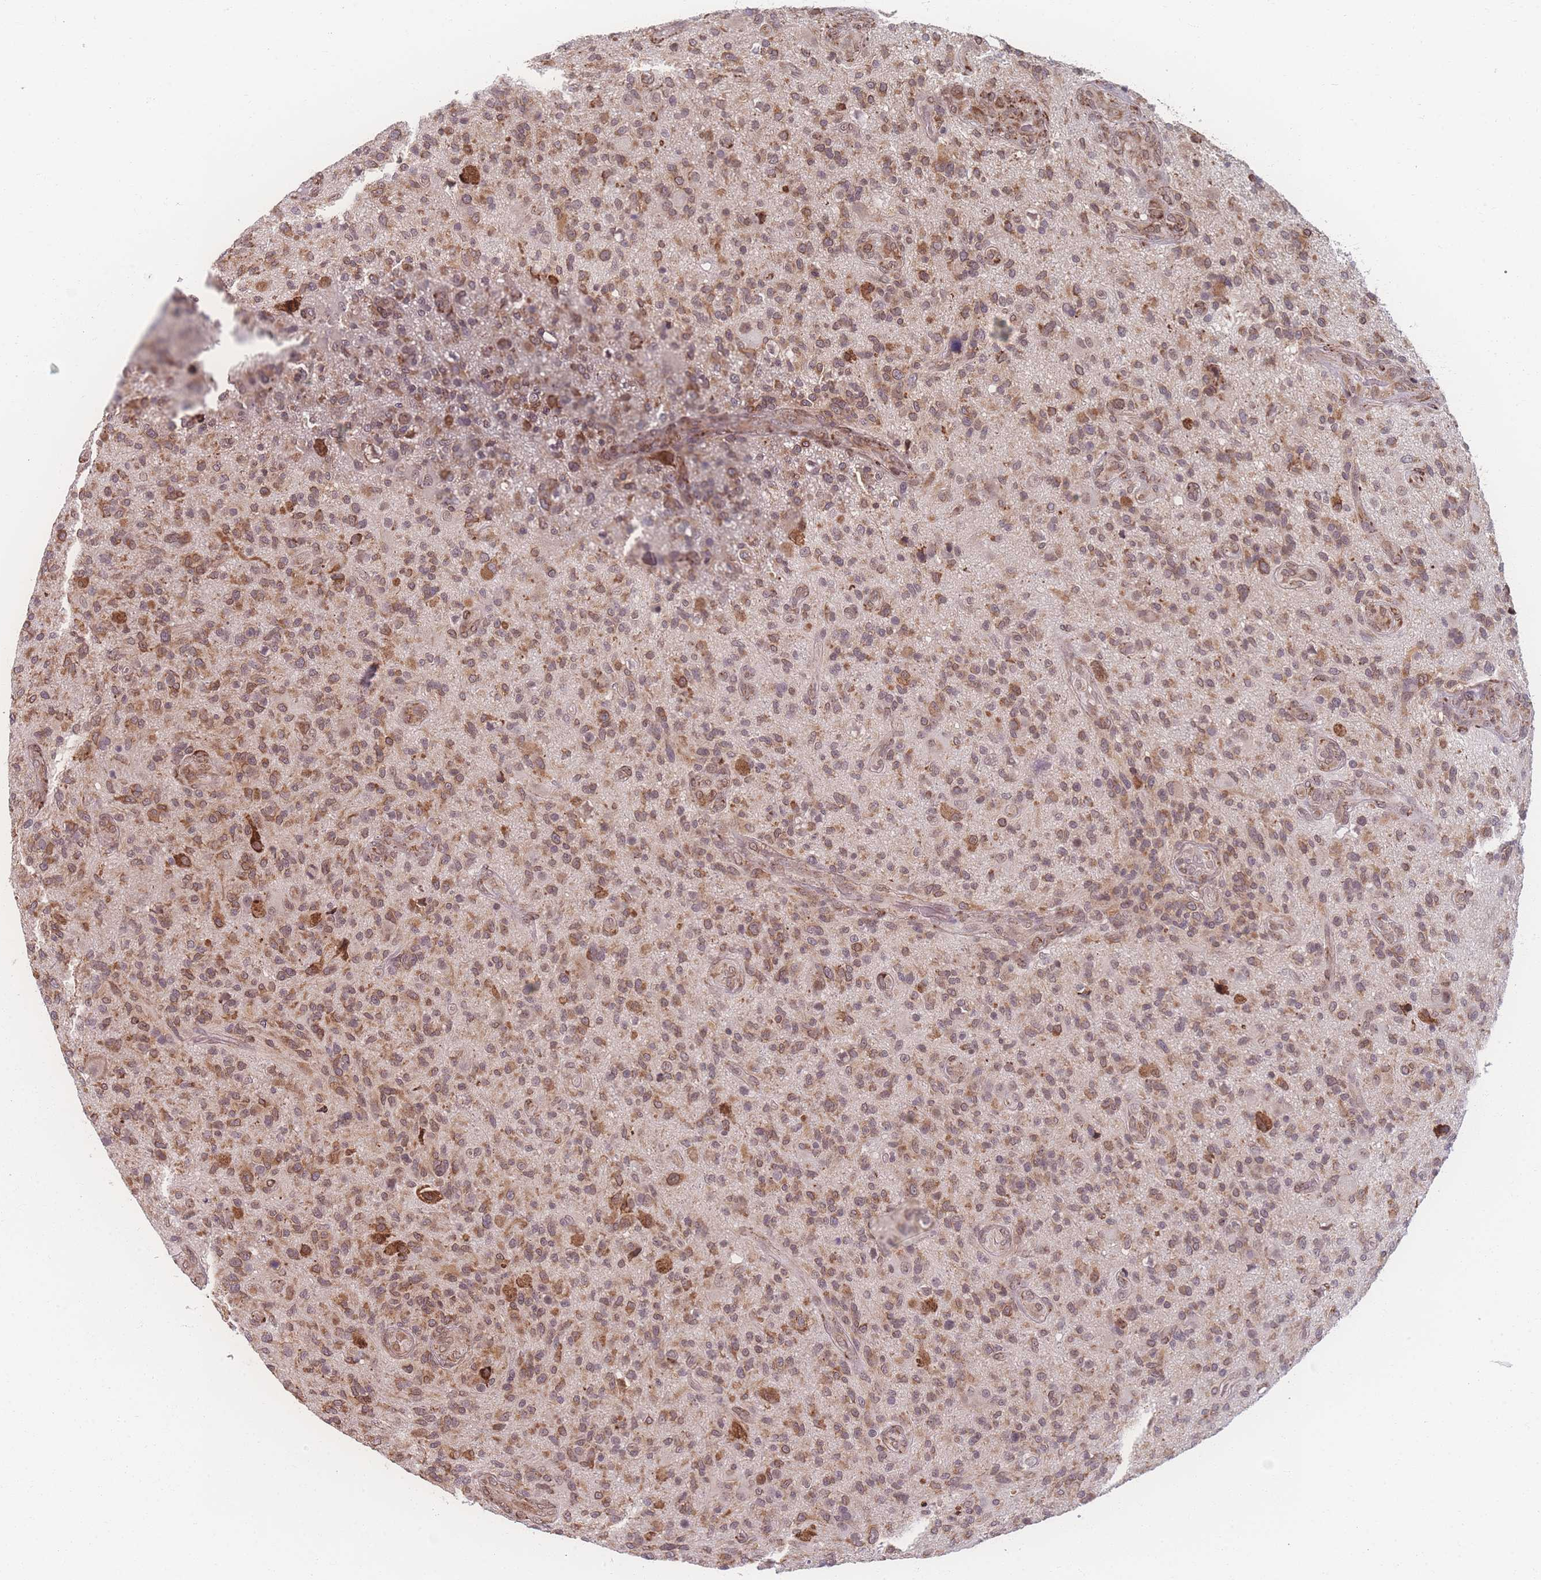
{"staining": {"intensity": "moderate", "quantity": ">75%", "location": "cytoplasmic/membranous,nuclear"}, "tissue": "glioma", "cell_type": "Tumor cells", "image_type": "cancer", "snomed": [{"axis": "morphology", "description": "Glioma, malignant, High grade"}, {"axis": "topography", "description": "Brain"}], "caption": "Glioma was stained to show a protein in brown. There is medium levels of moderate cytoplasmic/membranous and nuclear staining in approximately >75% of tumor cells.", "gene": "ZC3H13", "patient": {"sex": "male", "age": 47}}